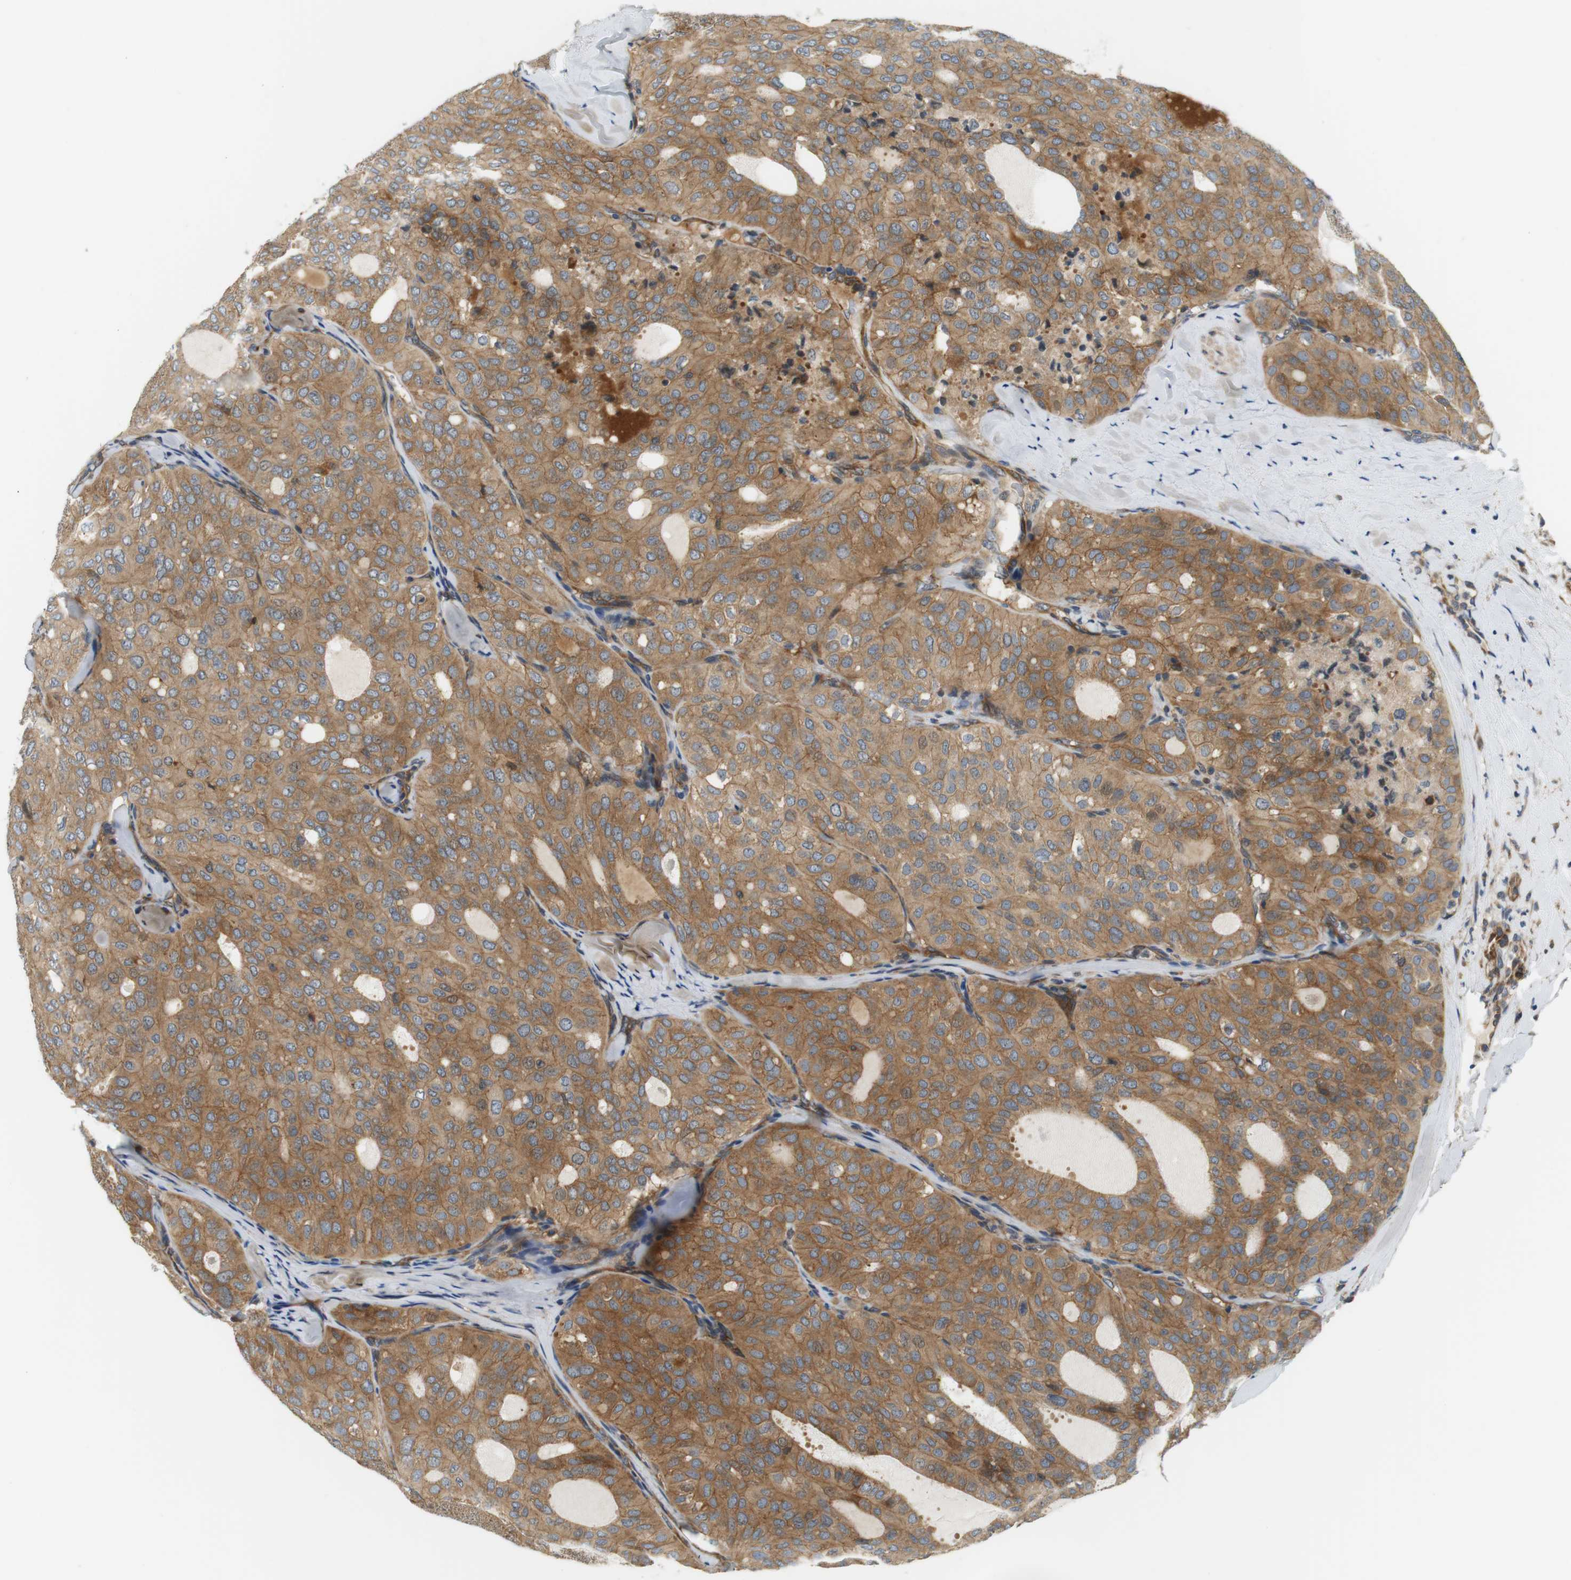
{"staining": {"intensity": "moderate", "quantity": ">75%", "location": "cytoplasmic/membranous"}, "tissue": "thyroid cancer", "cell_type": "Tumor cells", "image_type": "cancer", "snomed": [{"axis": "morphology", "description": "Follicular adenoma carcinoma, NOS"}, {"axis": "topography", "description": "Thyroid gland"}], "caption": "Moderate cytoplasmic/membranous protein expression is appreciated in approximately >75% of tumor cells in thyroid cancer.", "gene": "SH3GLB1", "patient": {"sex": "male", "age": 75}}